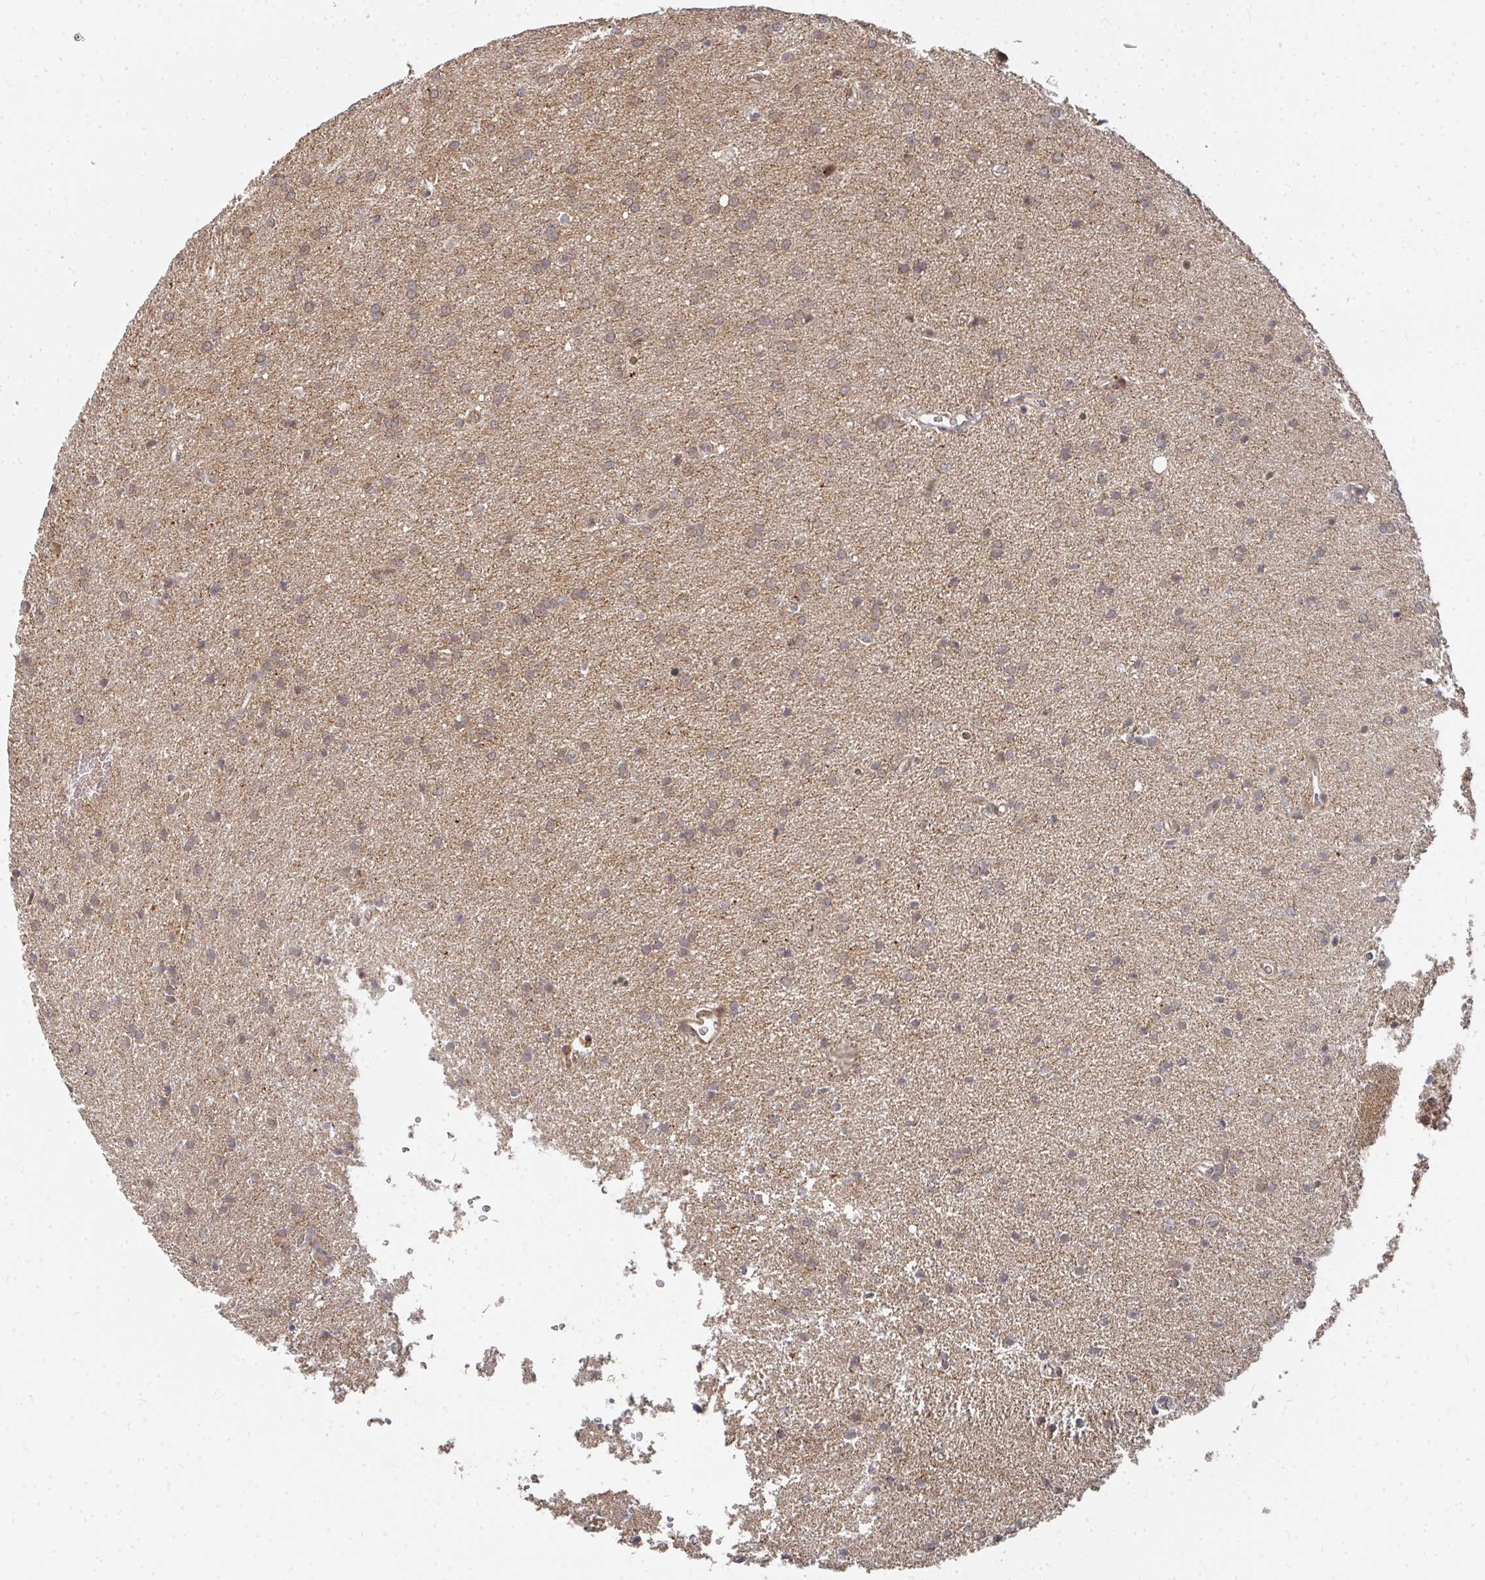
{"staining": {"intensity": "weak", "quantity": ">75%", "location": "cytoplasmic/membranous"}, "tissue": "glioma", "cell_type": "Tumor cells", "image_type": "cancer", "snomed": [{"axis": "morphology", "description": "Glioma, malignant, Low grade"}, {"axis": "topography", "description": "Brain"}], "caption": "Protein positivity by immunohistochemistry (IHC) displays weak cytoplasmic/membranous expression in approximately >75% of tumor cells in glioma.", "gene": "RBBP5", "patient": {"sex": "female", "age": 34}}